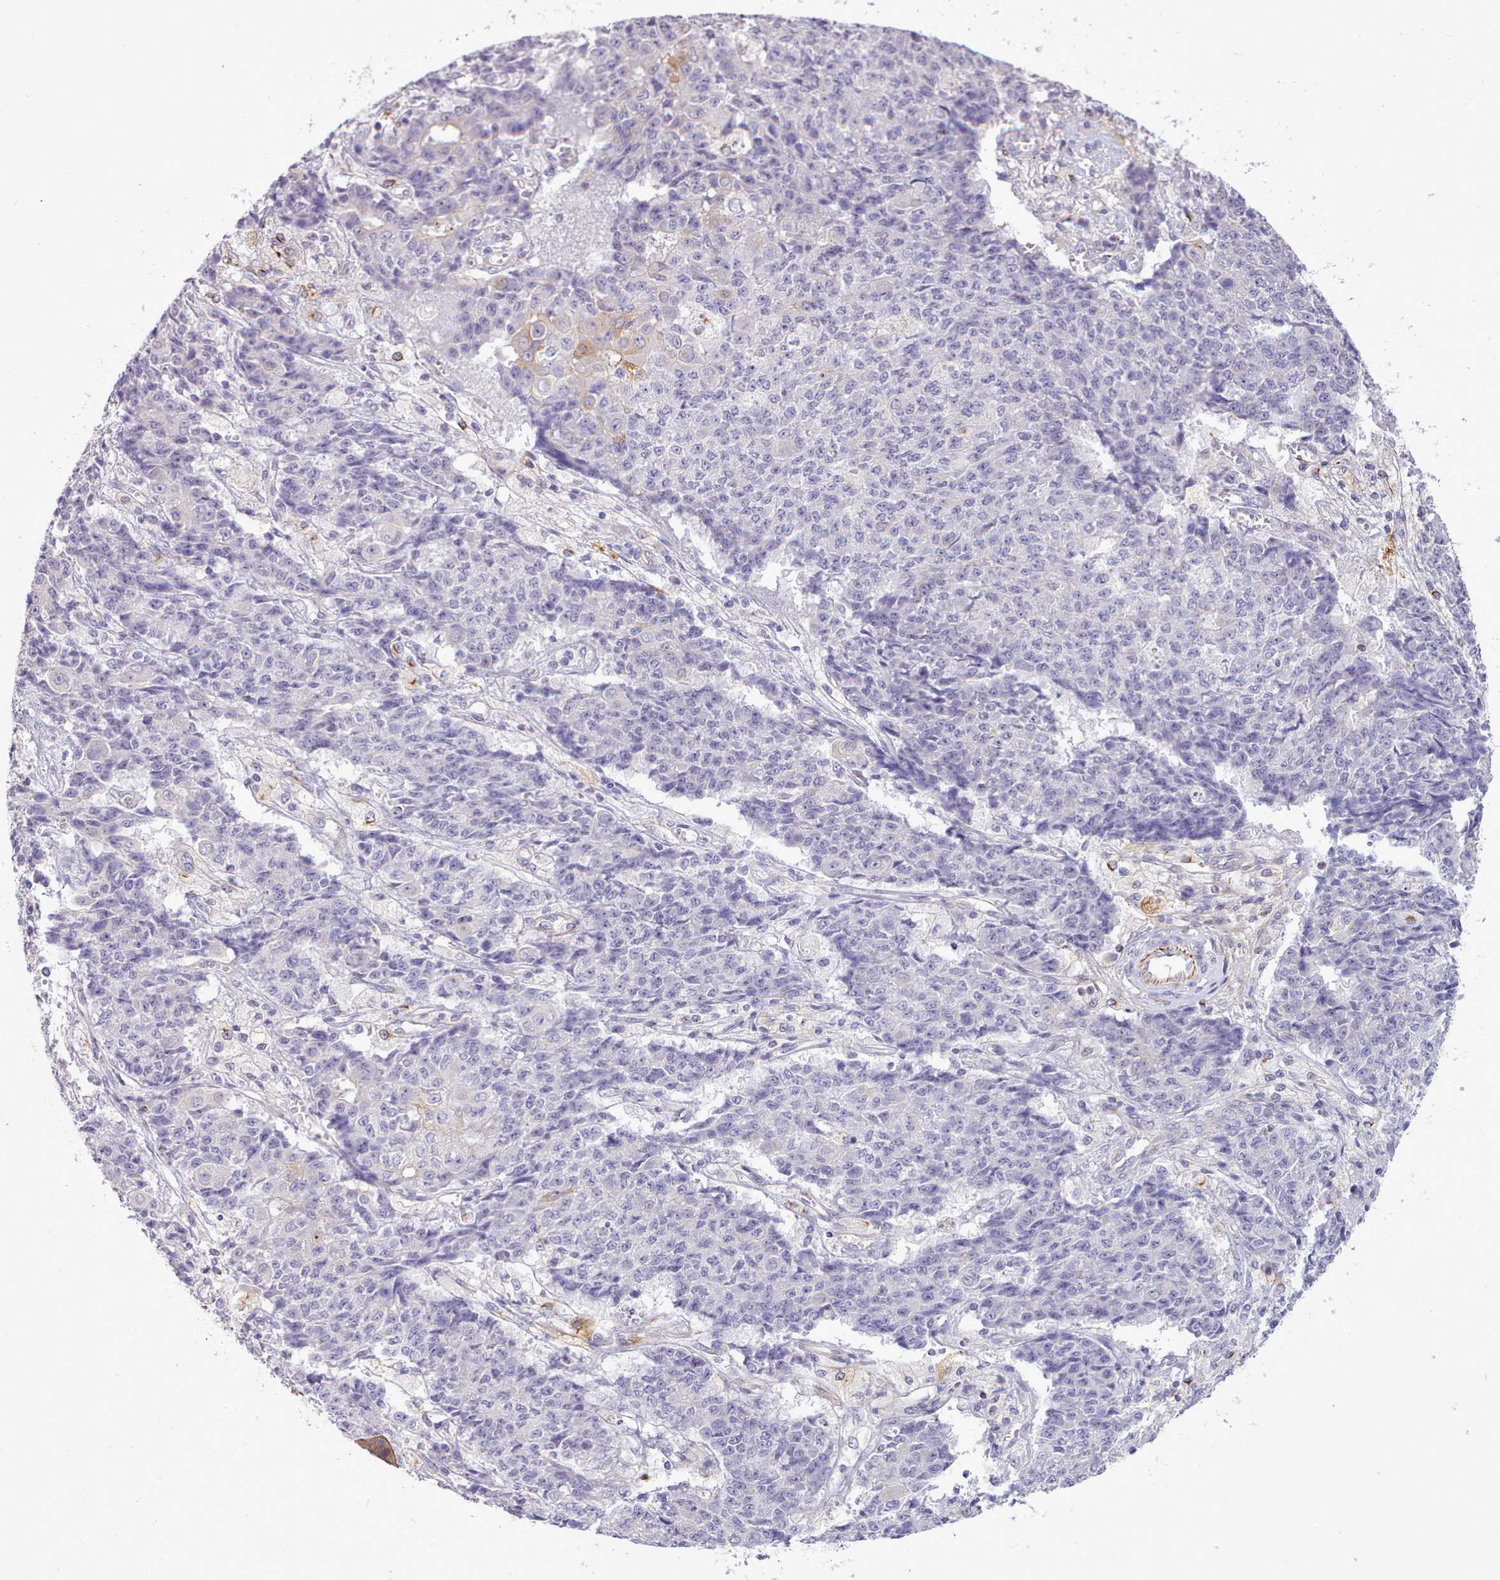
{"staining": {"intensity": "negative", "quantity": "none", "location": "none"}, "tissue": "ovarian cancer", "cell_type": "Tumor cells", "image_type": "cancer", "snomed": [{"axis": "morphology", "description": "Carcinoma, endometroid"}, {"axis": "topography", "description": "Ovary"}], "caption": "This is an immunohistochemistry (IHC) image of human ovarian cancer. There is no expression in tumor cells.", "gene": "CYP2A13", "patient": {"sex": "female", "age": 42}}